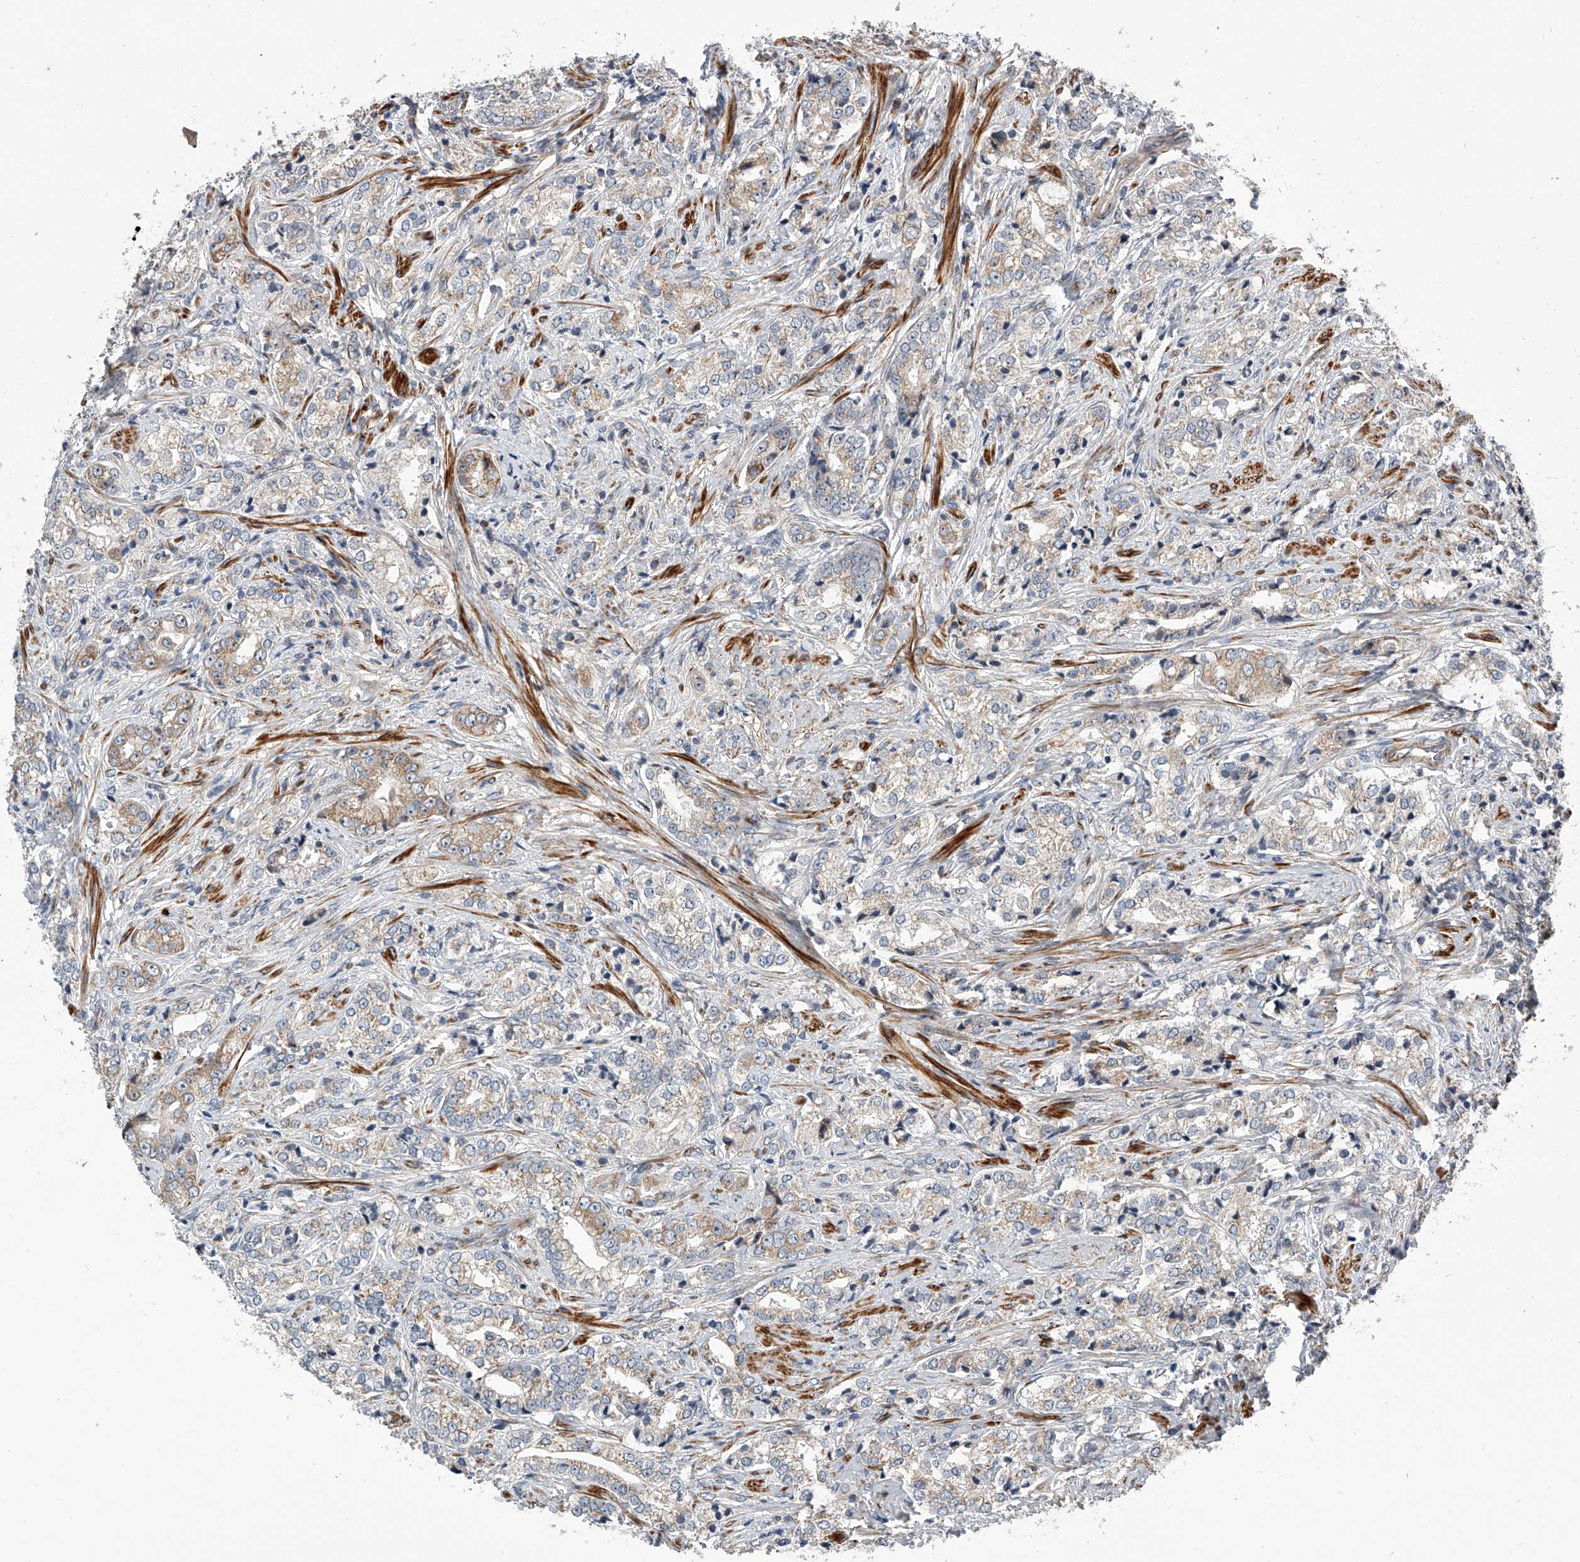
{"staining": {"intensity": "weak", "quantity": "25%-75%", "location": "cytoplasmic/membranous"}, "tissue": "prostate cancer", "cell_type": "Tumor cells", "image_type": "cancer", "snomed": [{"axis": "morphology", "description": "Adenocarcinoma, High grade"}, {"axis": "topography", "description": "Prostate"}], "caption": "Protein positivity by IHC demonstrates weak cytoplasmic/membranous expression in approximately 25%-75% of tumor cells in prostate cancer (adenocarcinoma (high-grade)). Nuclei are stained in blue.", "gene": "DLGAP2", "patient": {"sex": "male", "age": 69}}